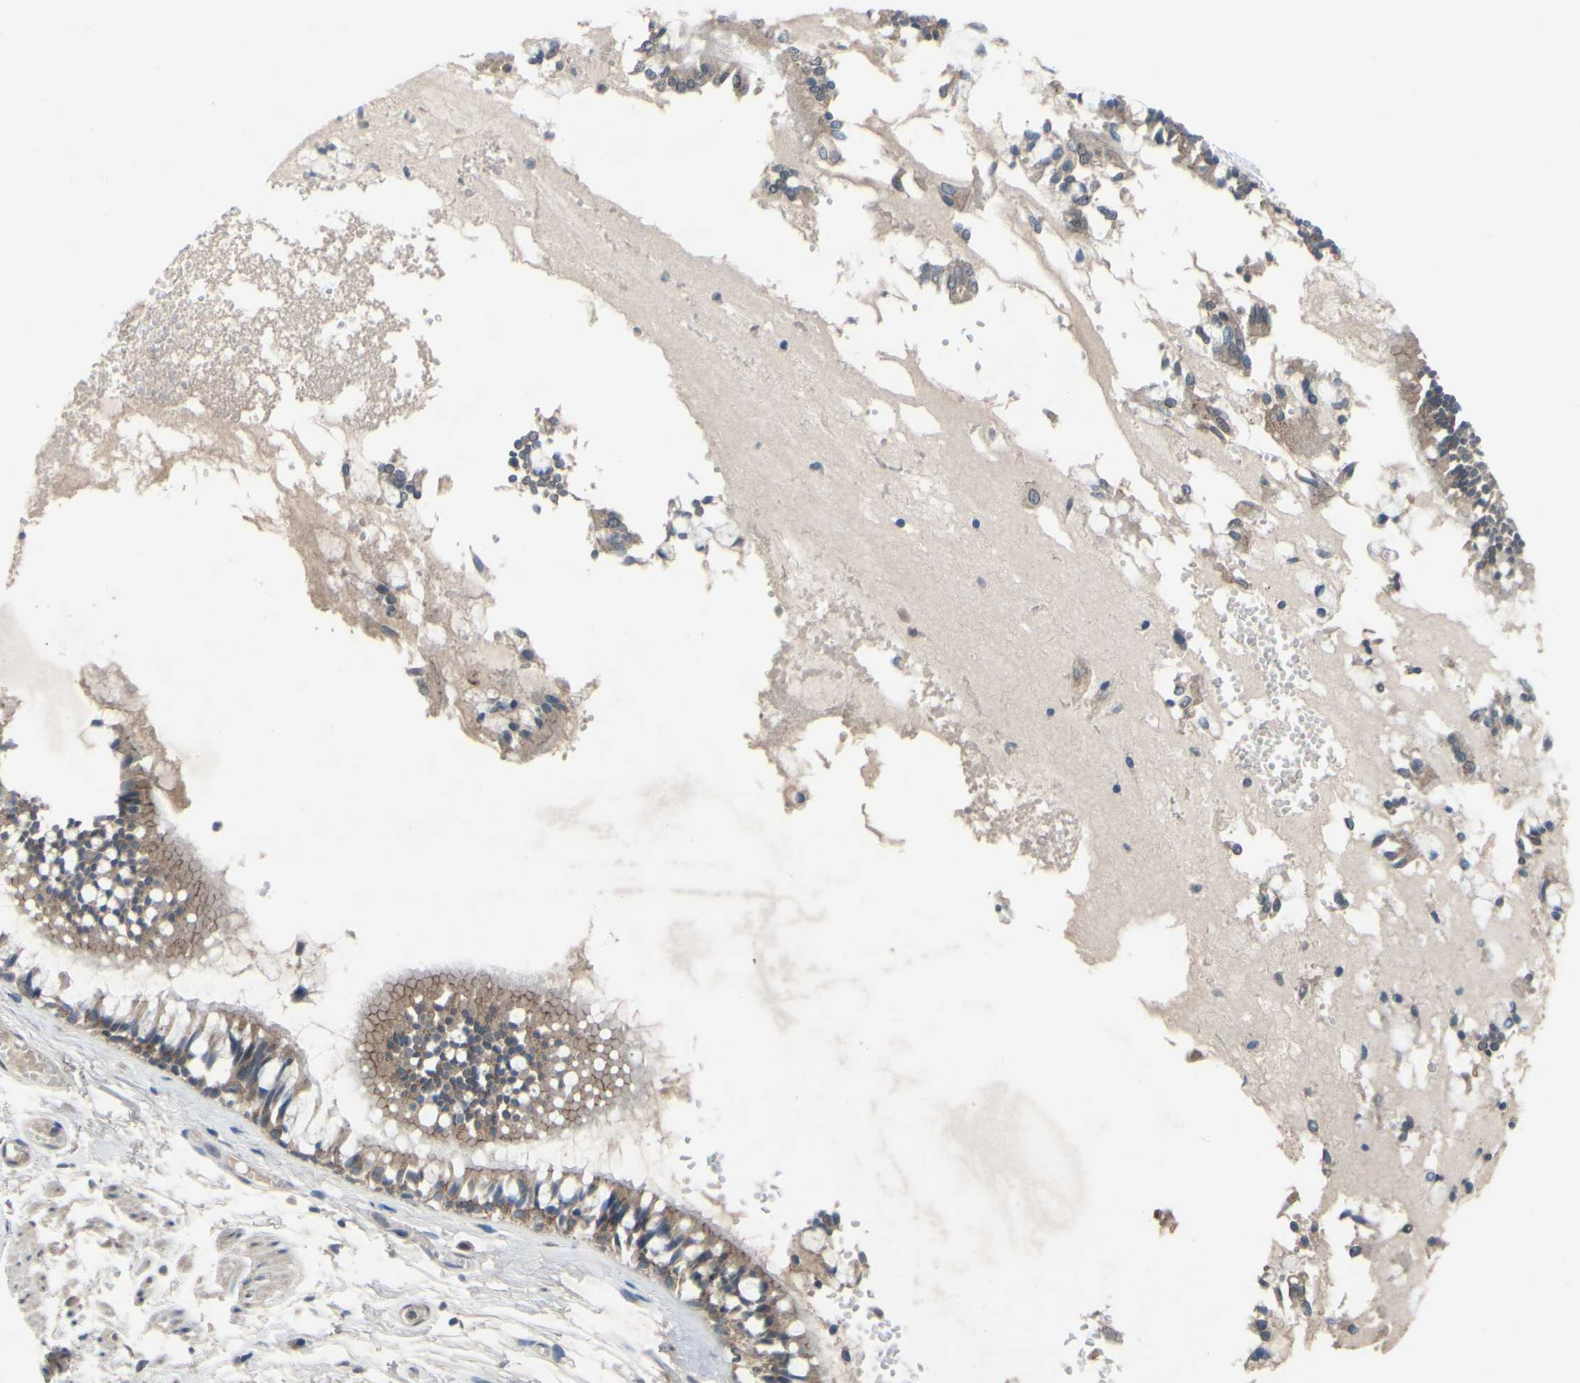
{"staining": {"intensity": "moderate", "quantity": ">75%", "location": "cytoplasmic/membranous"}, "tissue": "bronchus", "cell_type": "Respiratory epithelial cells", "image_type": "normal", "snomed": [{"axis": "morphology", "description": "Normal tissue, NOS"}, {"axis": "morphology", "description": "Inflammation, NOS"}, {"axis": "topography", "description": "Cartilage tissue"}, {"axis": "topography", "description": "Lung"}], "caption": "Moderate cytoplasmic/membranous expression is present in about >75% of respiratory epithelial cells in unremarkable bronchus.", "gene": "CDCP1", "patient": {"sex": "male", "age": 71}}